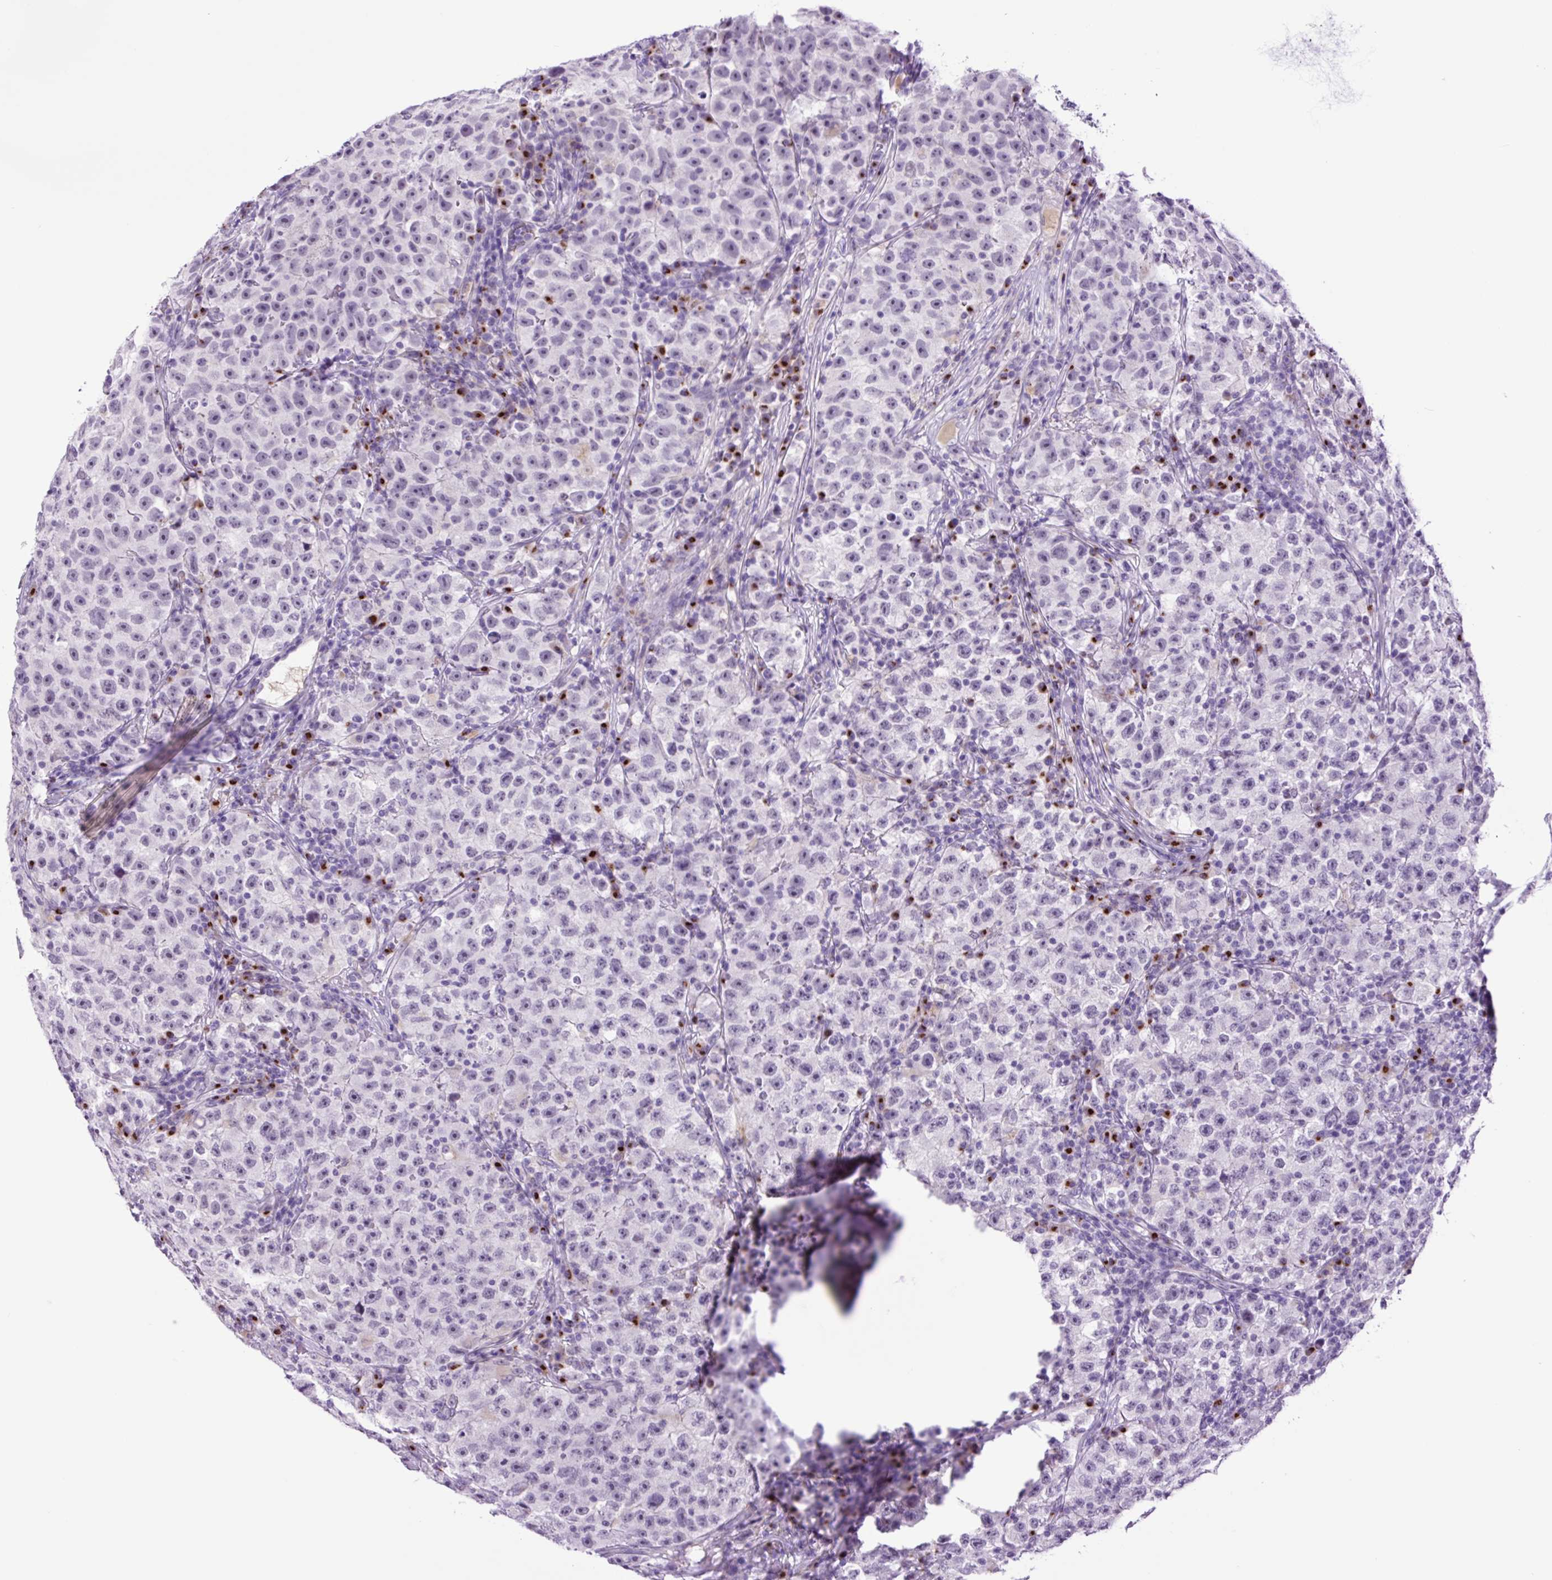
{"staining": {"intensity": "negative", "quantity": "none", "location": "none"}, "tissue": "testis cancer", "cell_type": "Tumor cells", "image_type": "cancer", "snomed": [{"axis": "morphology", "description": "Seminoma, NOS"}, {"axis": "topography", "description": "Testis"}], "caption": "Immunohistochemistry (IHC) micrograph of neoplastic tissue: testis cancer (seminoma) stained with DAB (3,3'-diaminobenzidine) displays no significant protein expression in tumor cells.", "gene": "MFSD3", "patient": {"sex": "male", "age": 22}}